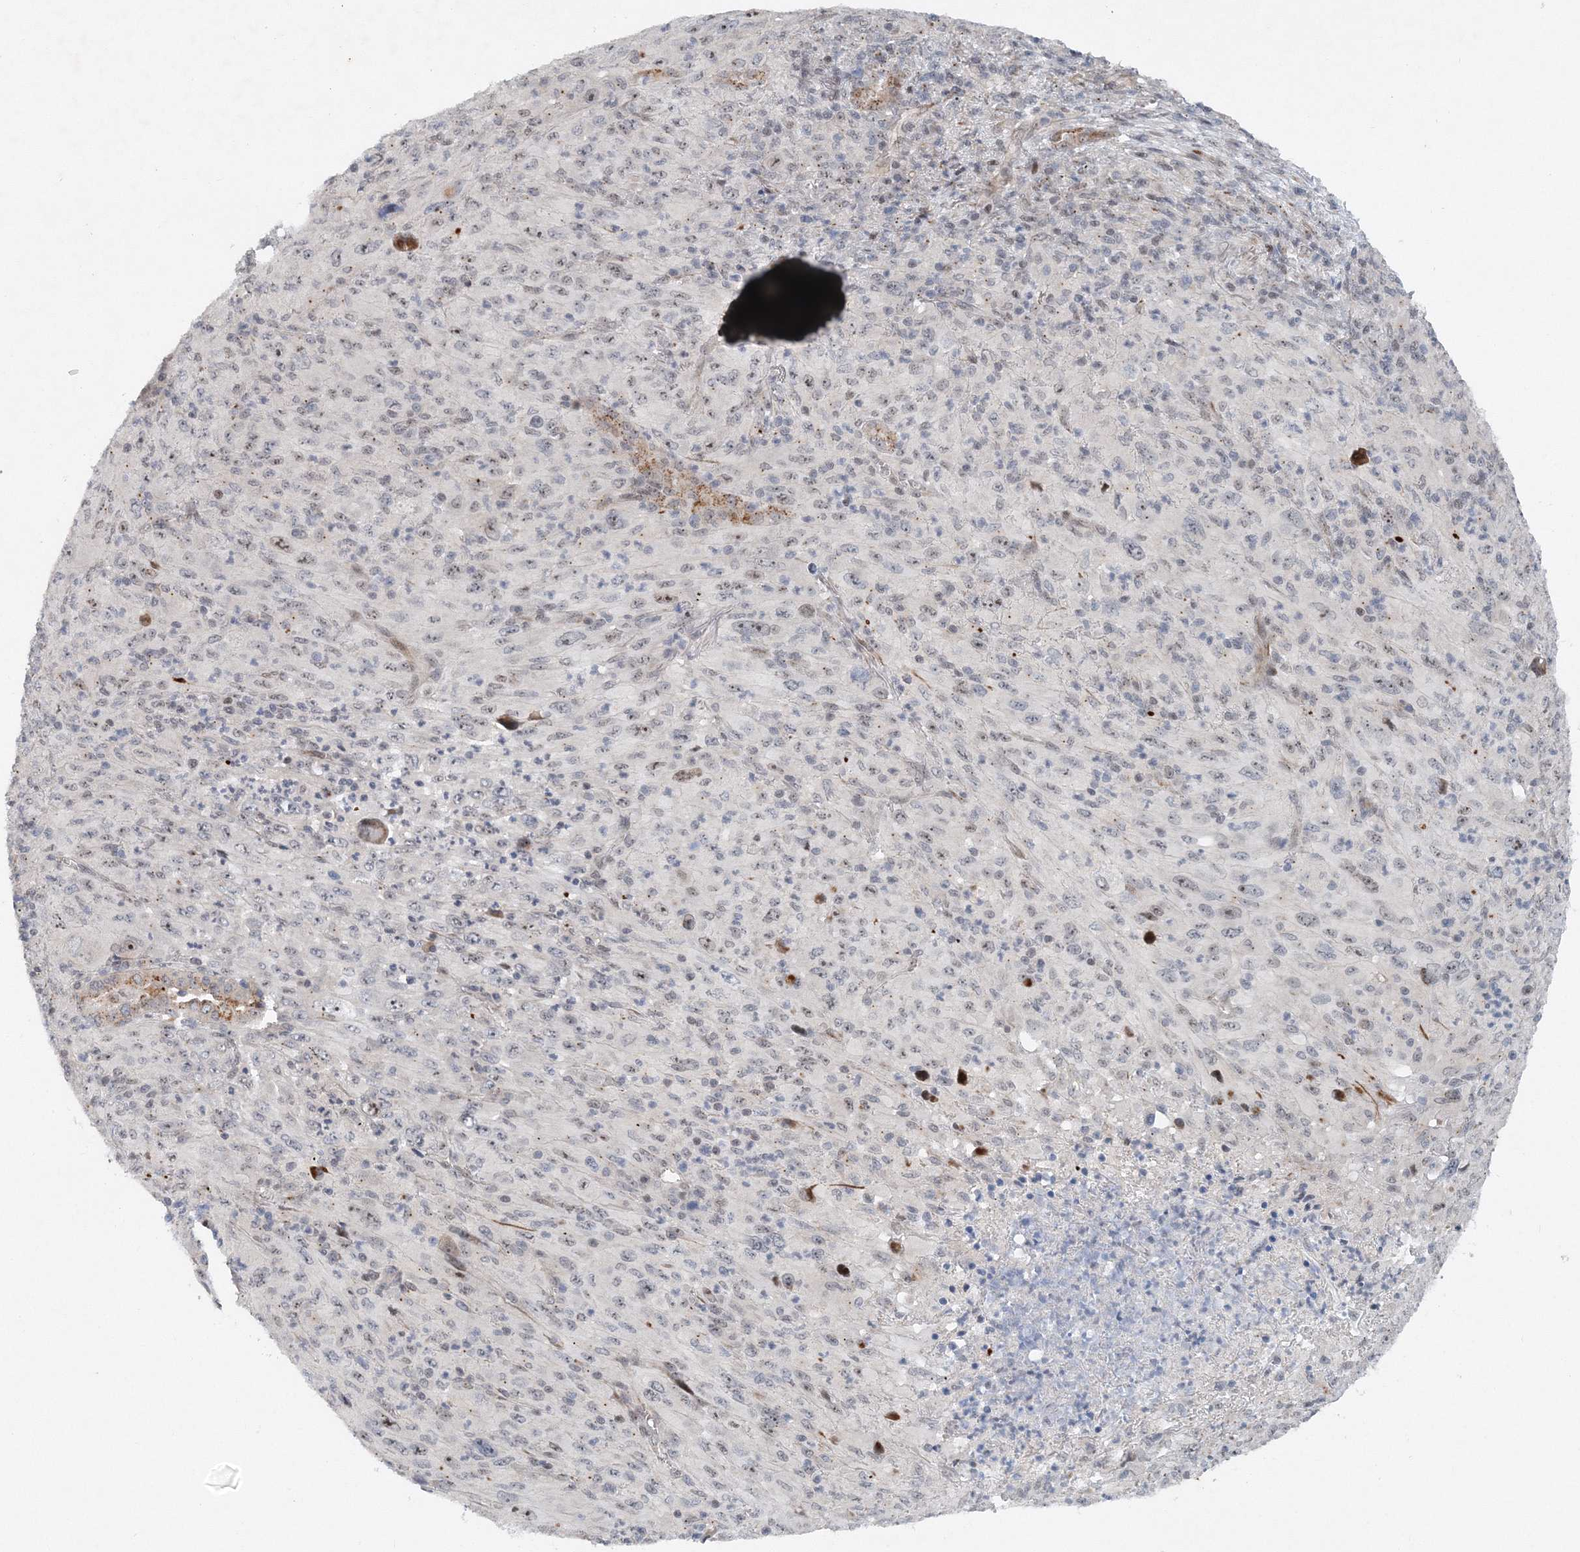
{"staining": {"intensity": "moderate", "quantity": "<25%", "location": "nuclear"}, "tissue": "melanoma", "cell_type": "Tumor cells", "image_type": "cancer", "snomed": [{"axis": "morphology", "description": "Malignant melanoma, Metastatic site"}, {"axis": "topography", "description": "Skin"}], "caption": "This micrograph demonstrates malignant melanoma (metastatic site) stained with immunohistochemistry (IHC) to label a protein in brown. The nuclear of tumor cells show moderate positivity for the protein. Nuclei are counter-stained blue.", "gene": "UIMC1", "patient": {"sex": "female", "age": 56}}